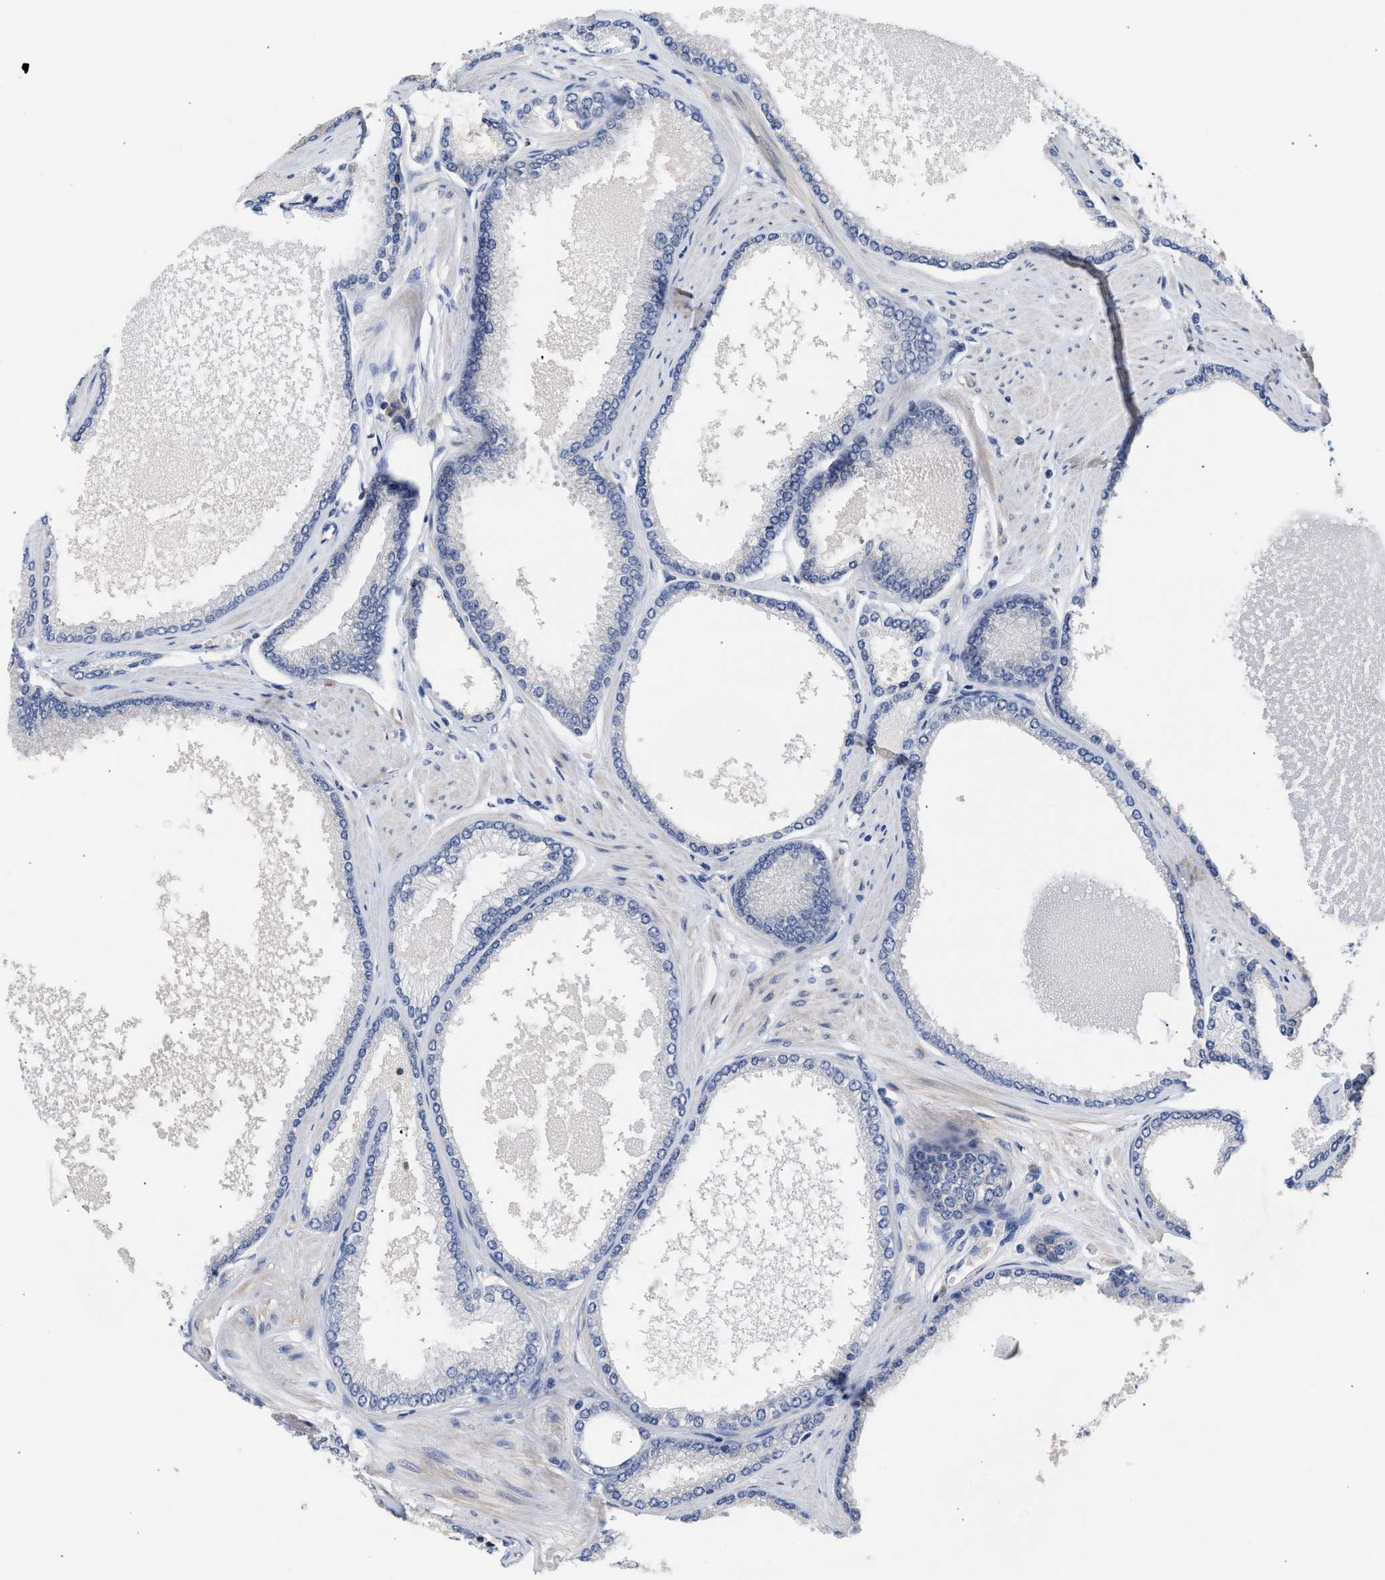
{"staining": {"intensity": "negative", "quantity": "none", "location": "none"}, "tissue": "prostate cancer", "cell_type": "Tumor cells", "image_type": "cancer", "snomed": [{"axis": "morphology", "description": "Adenocarcinoma, High grade"}, {"axis": "topography", "description": "Prostate"}], "caption": "Immunohistochemical staining of human high-grade adenocarcinoma (prostate) demonstrates no significant staining in tumor cells.", "gene": "NUP62", "patient": {"sex": "male", "age": 61}}